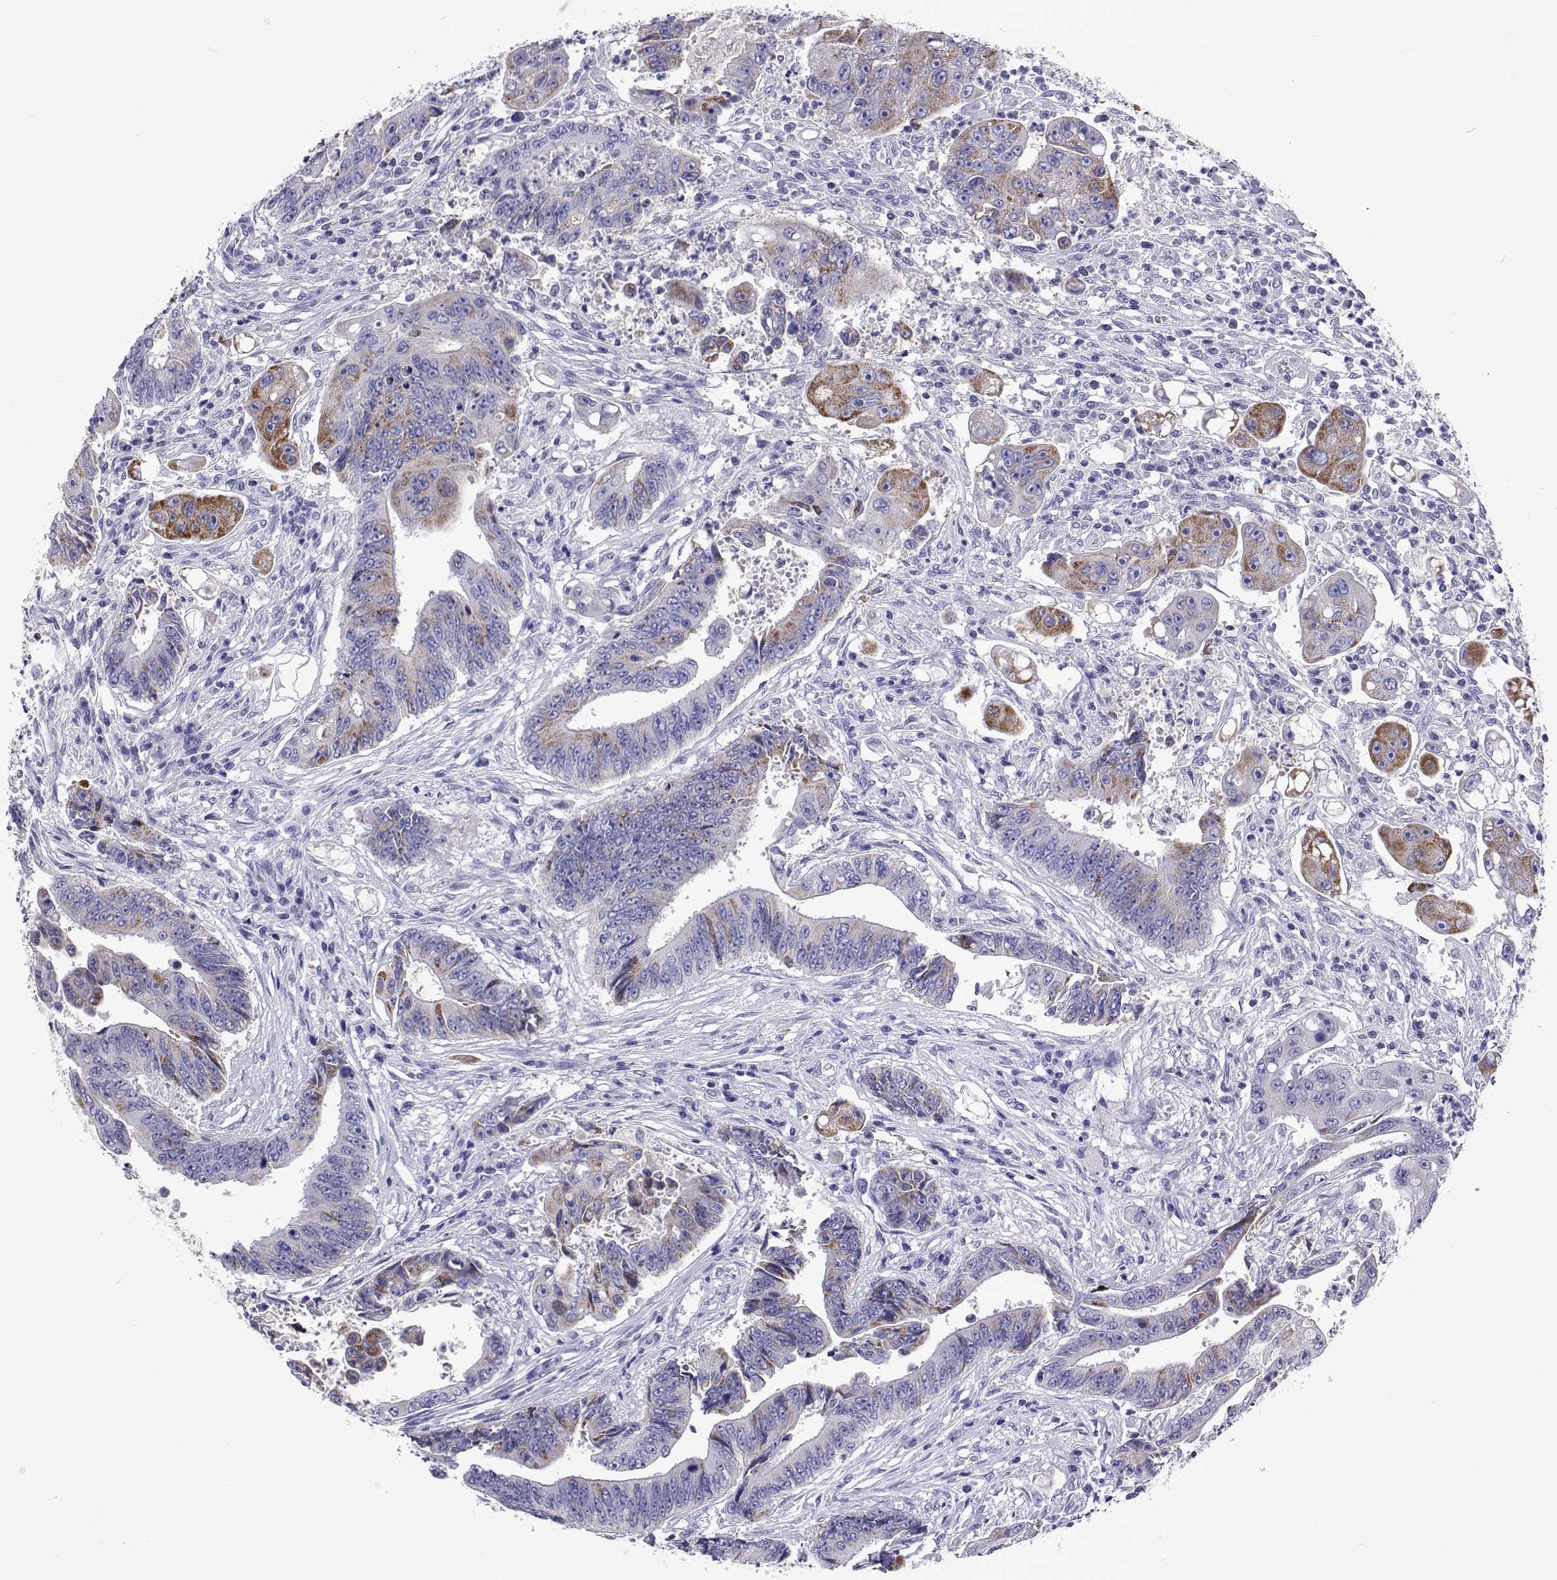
{"staining": {"intensity": "moderate", "quantity": "<25%", "location": "cytoplasmic/membranous"}, "tissue": "colorectal cancer", "cell_type": "Tumor cells", "image_type": "cancer", "snomed": [{"axis": "morphology", "description": "Adenocarcinoma, NOS"}, {"axis": "topography", "description": "Rectum"}], "caption": "Immunohistochemical staining of colorectal adenocarcinoma demonstrates low levels of moderate cytoplasmic/membranous positivity in about <25% of tumor cells.", "gene": "UMODL1", "patient": {"sex": "male", "age": 54}}